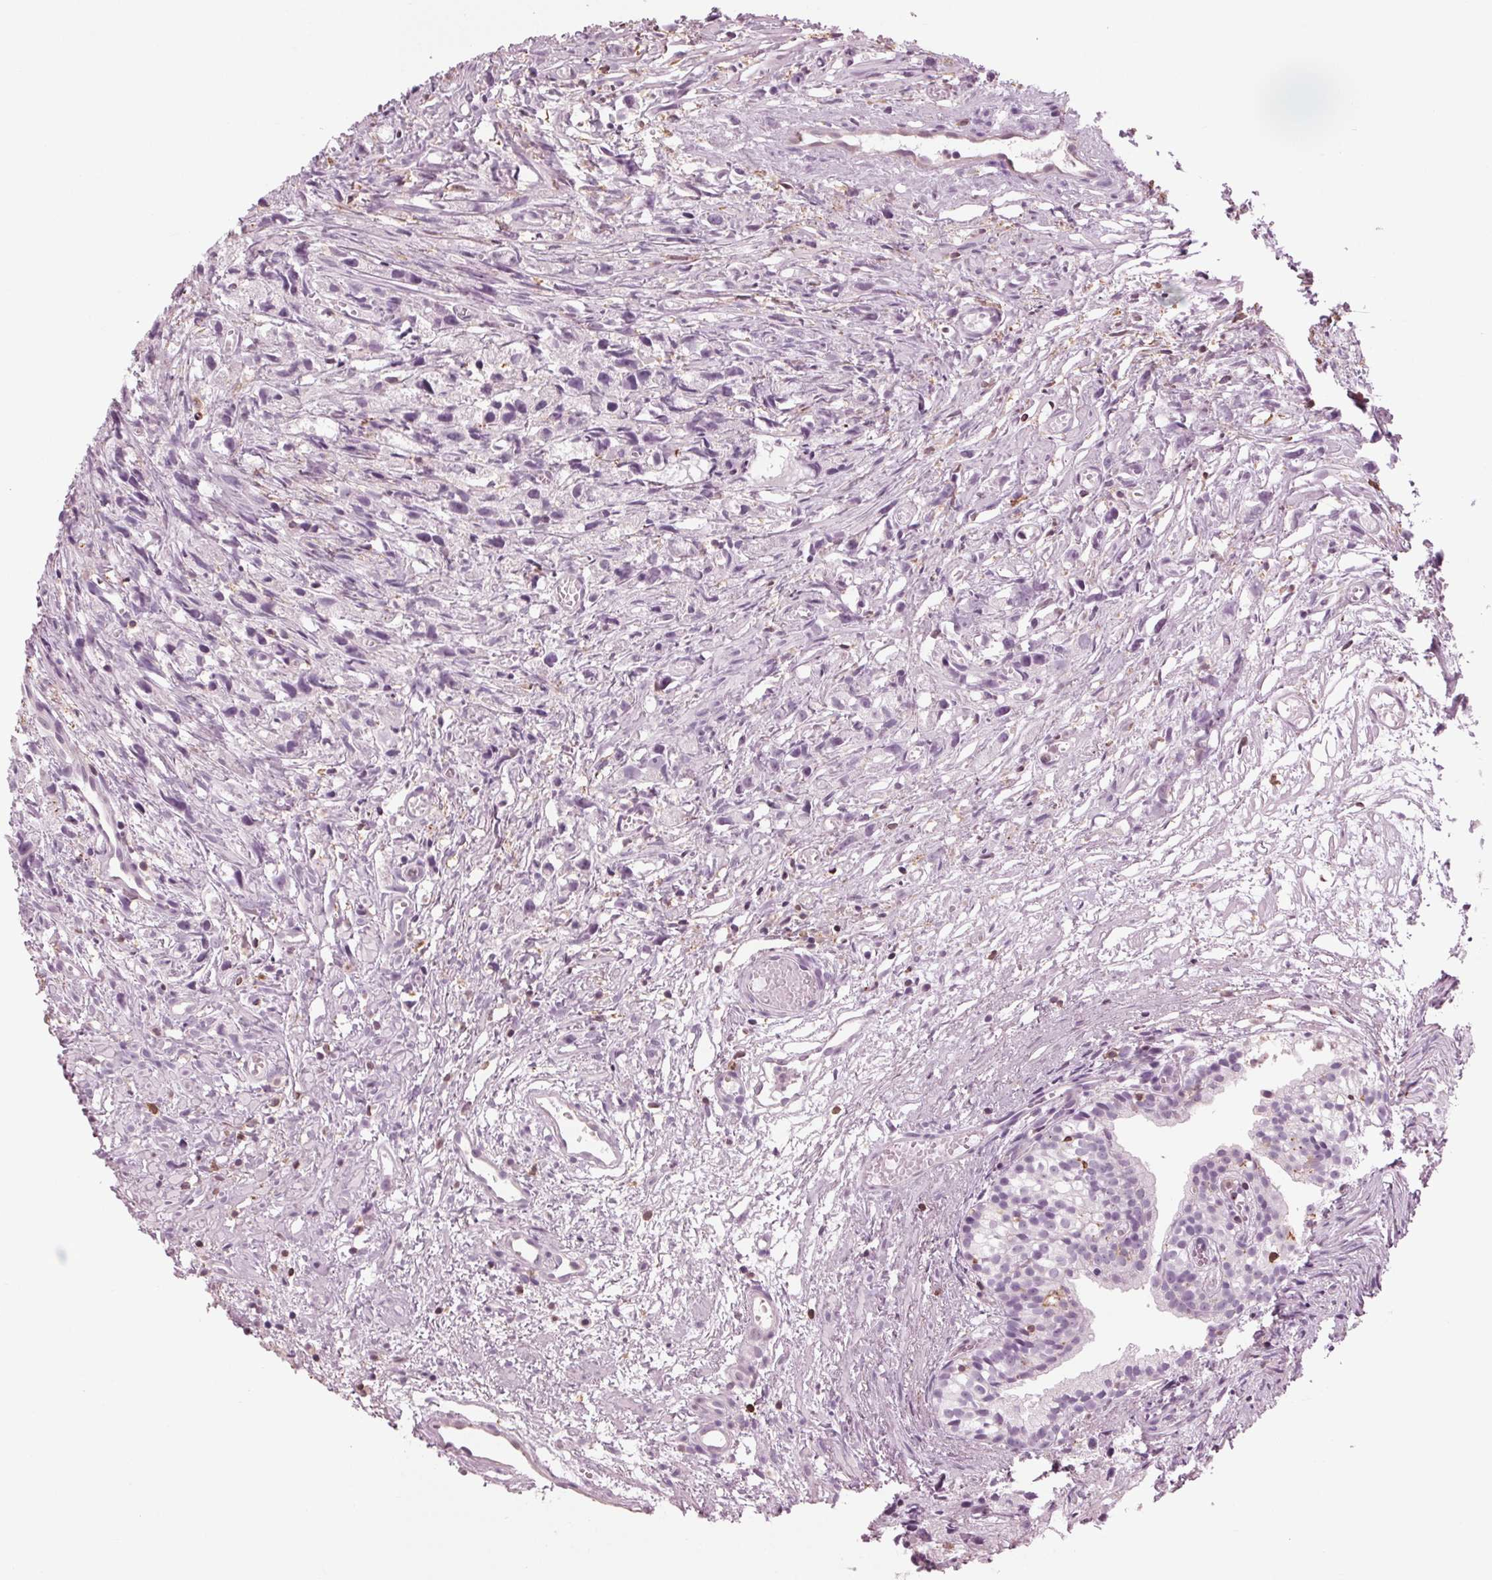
{"staining": {"intensity": "negative", "quantity": "none", "location": "none"}, "tissue": "prostate cancer", "cell_type": "Tumor cells", "image_type": "cancer", "snomed": [{"axis": "morphology", "description": "Adenocarcinoma, High grade"}, {"axis": "topography", "description": "Prostate"}], "caption": "DAB immunohistochemical staining of prostate cancer exhibits no significant expression in tumor cells.", "gene": "BTLA", "patient": {"sex": "male", "age": 75}}